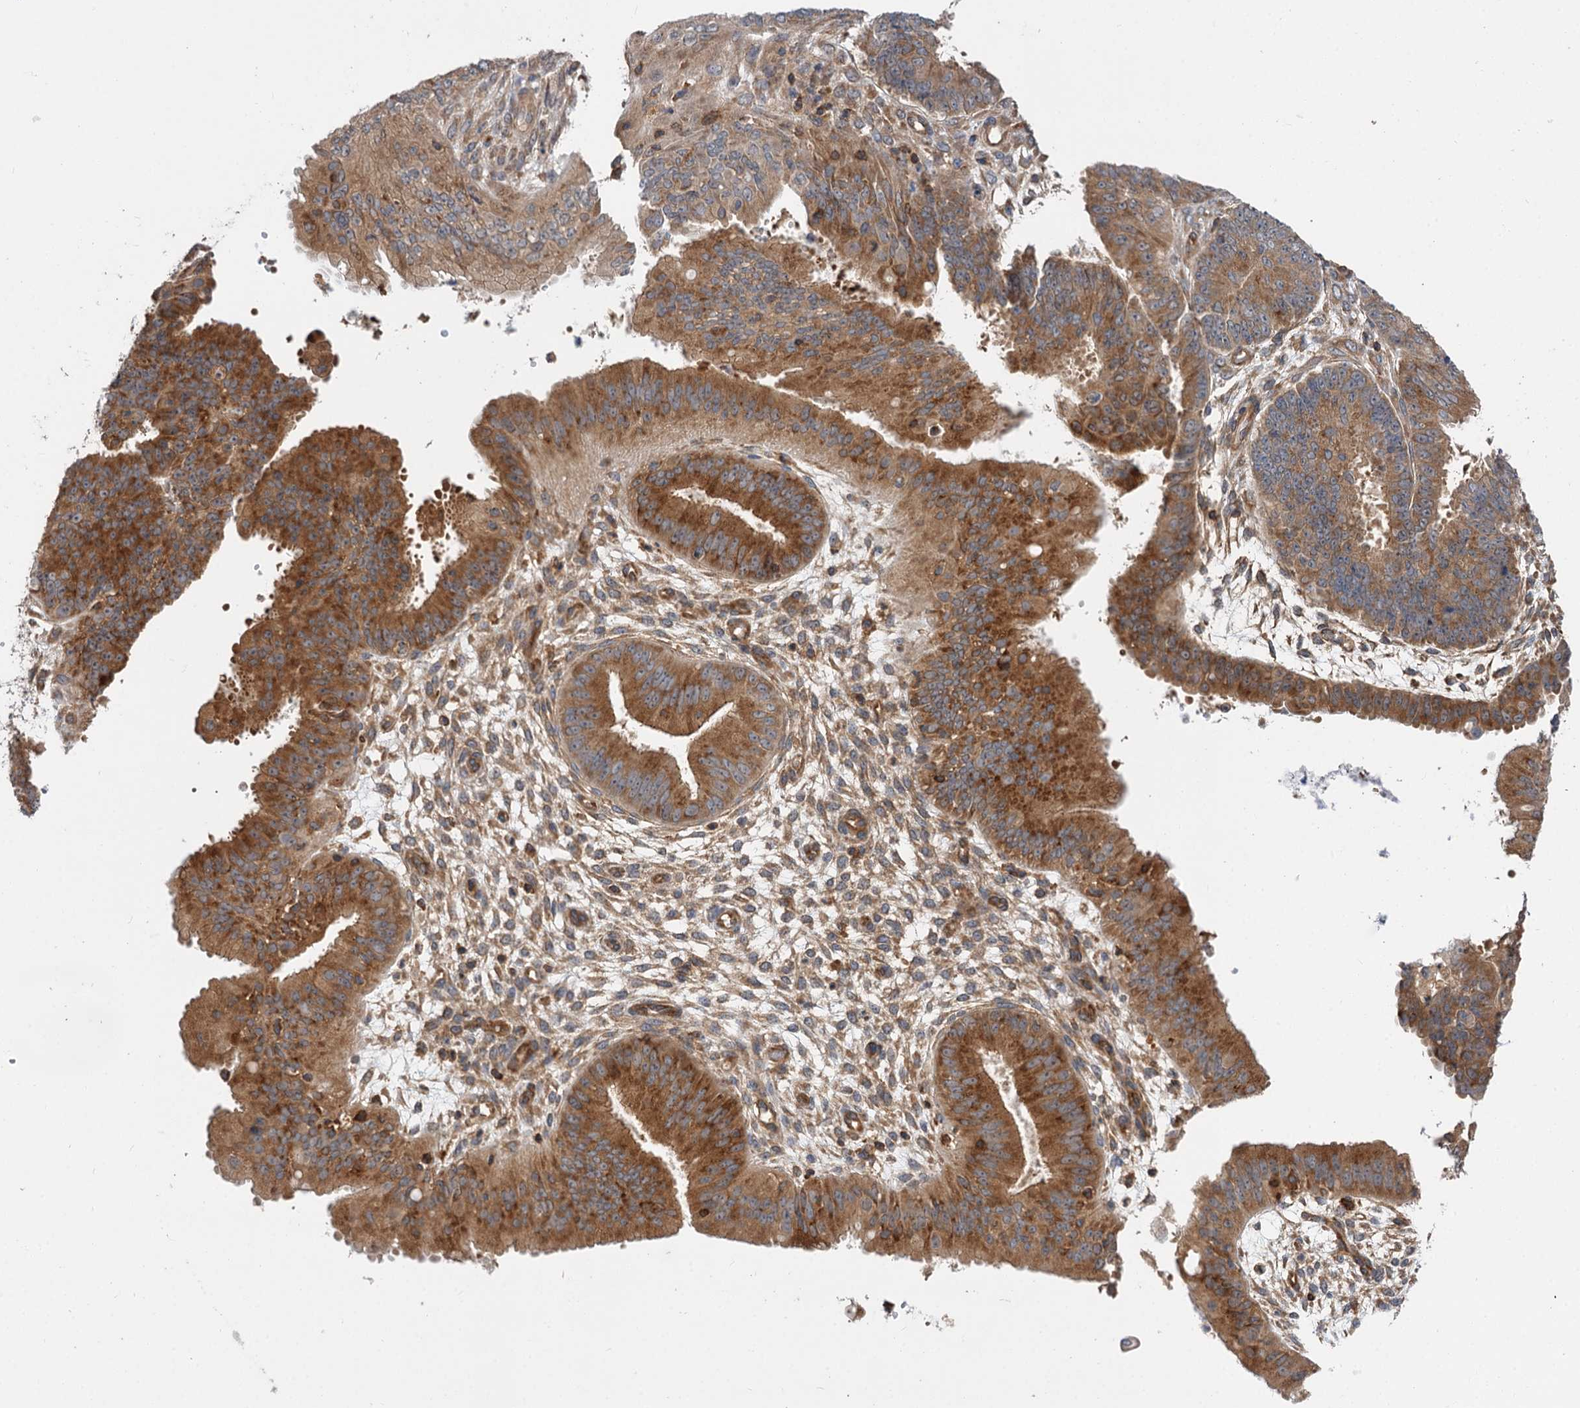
{"staining": {"intensity": "moderate", "quantity": ">75%", "location": "cytoplasmic/membranous"}, "tissue": "ovarian cancer", "cell_type": "Tumor cells", "image_type": "cancer", "snomed": [{"axis": "morphology", "description": "Carcinoma, endometroid"}, {"axis": "topography", "description": "Appendix"}, {"axis": "topography", "description": "Ovary"}], "caption": "The micrograph exhibits immunohistochemical staining of endometroid carcinoma (ovarian). There is moderate cytoplasmic/membranous expression is identified in approximately >75% of tumor cells.", "gene": "PACS1", "patient": {"sex": "female", "age": 42}}